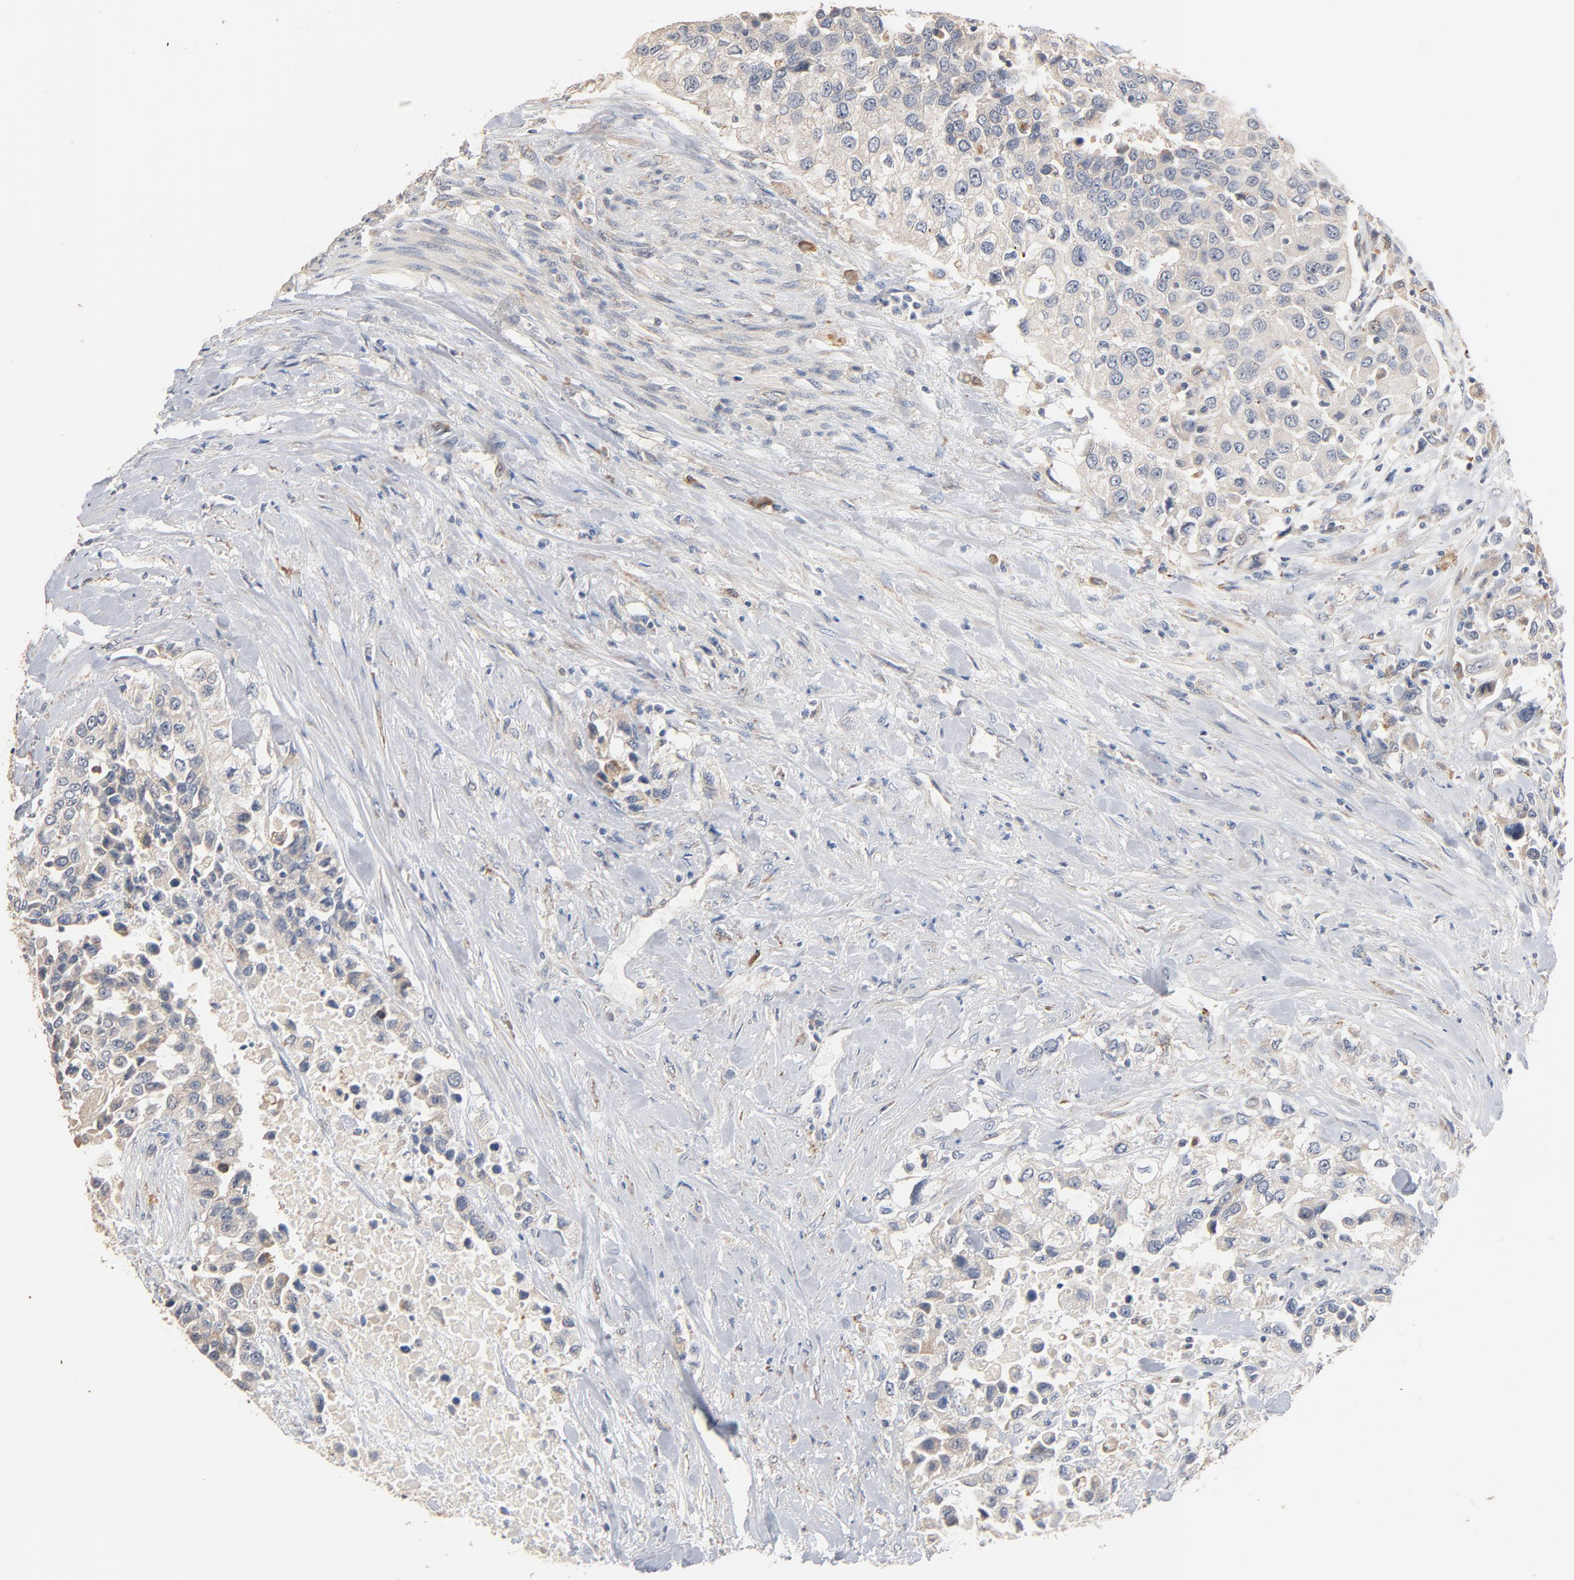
{"staining": {"intensity": "negative", "quantity": "none", "location": "none"}, "tissue": "urothelial cancer", "cell_type": "Tumor cells", "image_type": "cancer", "snomed": [{"axis": "morphology", "description": "Urothelial carcinoma, High grade"}, {"axis": "topography", "description": "Urinary bladder"}], "caption": "Photomicrograph shows no protein staining in tumor cells of urothelial carcinoma (high-grade) tissue. Nuclei are stained in blue.", "gene": "ZDHHC8", "patient": {"sex": "female", "age": 80}}